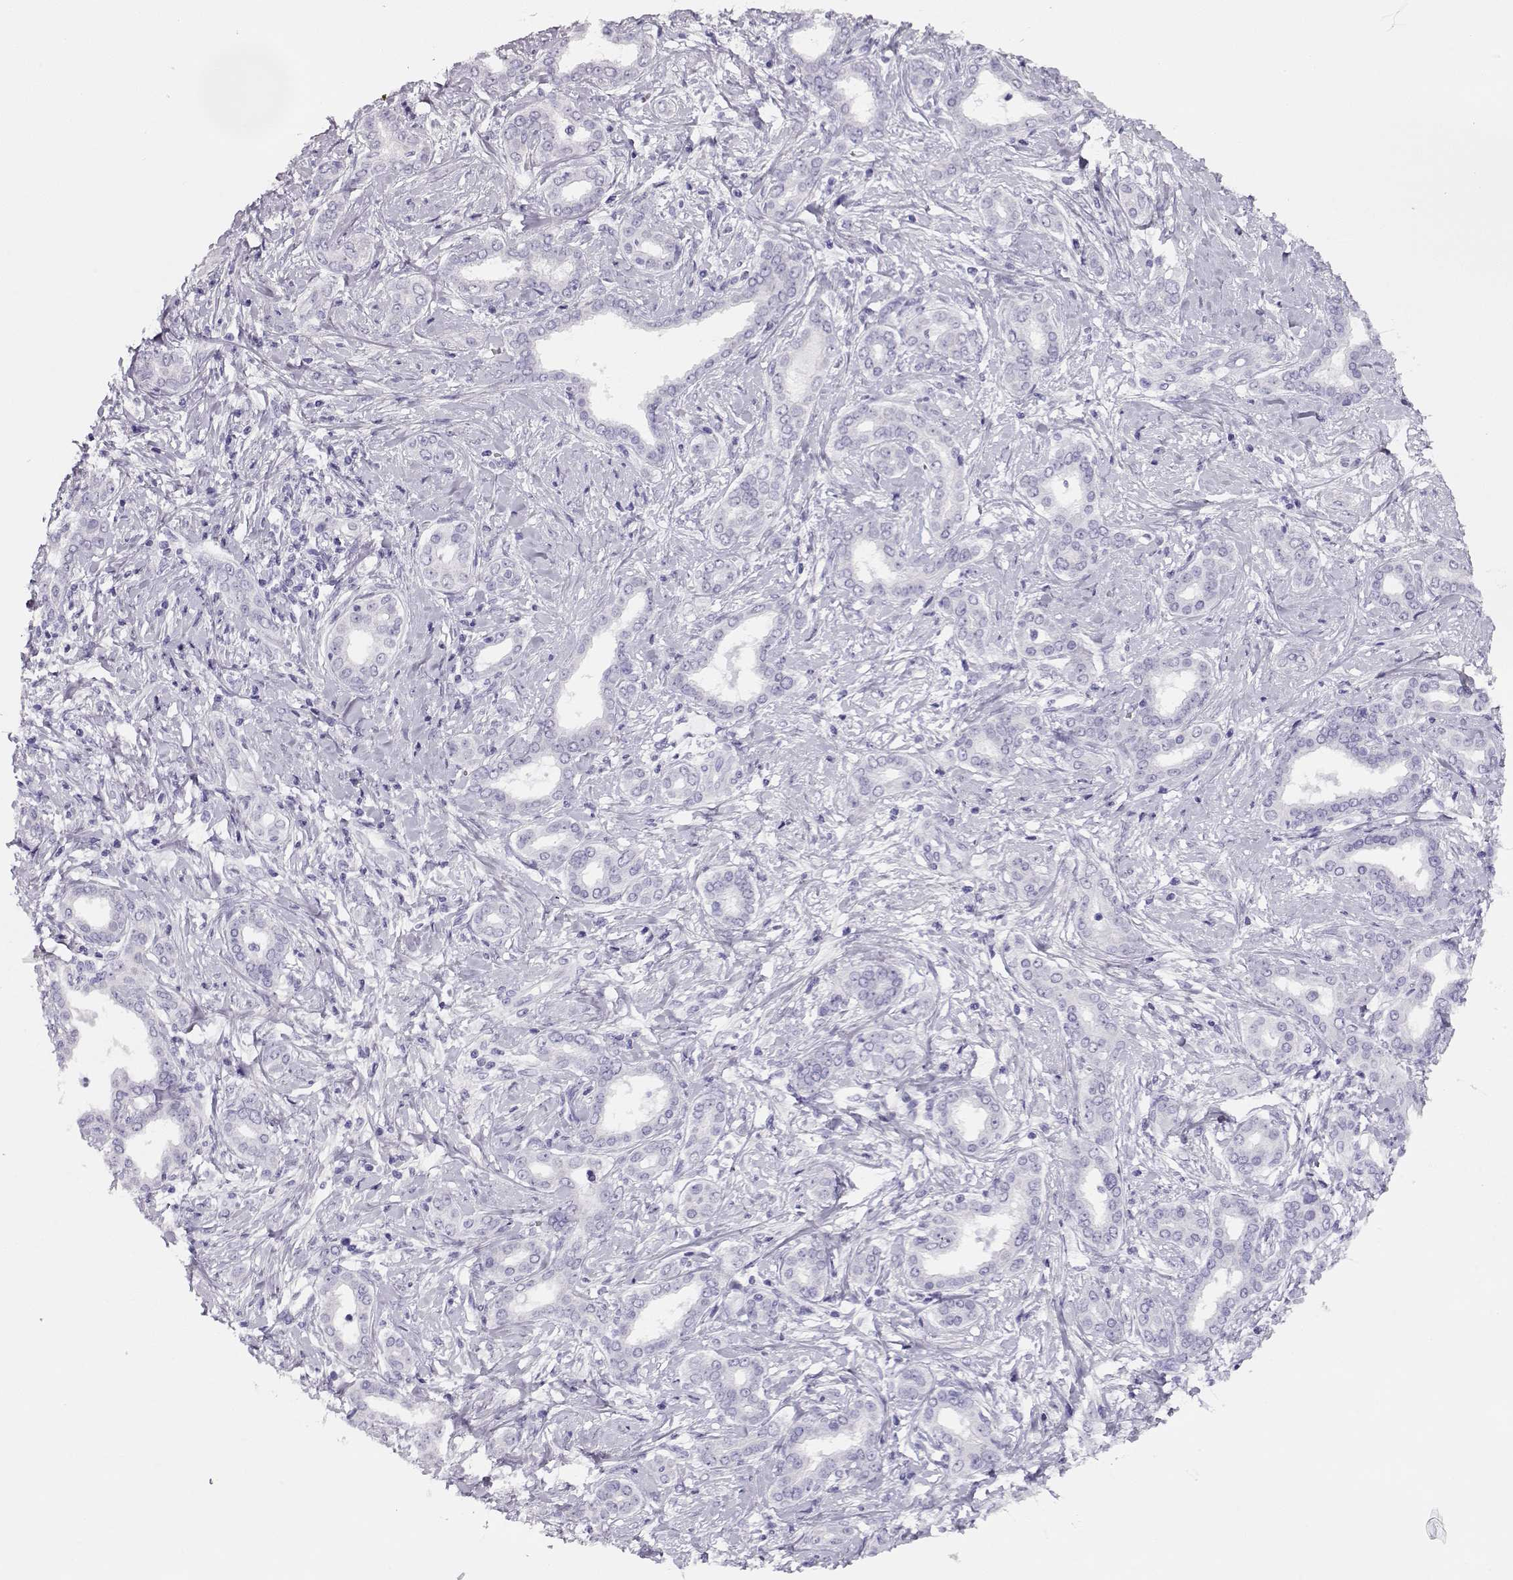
{"staining": {"intensity": "negative", "quantity": "none", "location": "none"}, "tissue": "liver cancer", "cell_type": "Tumor cells", "image_type": "cancer", "snomed": [{"axis": "morphology", "description": "Cholangiocarcinoma"}, {"axis": "topography", "description": "Liver"}], "caption": "Micrograph shows no protein staining in tumor cells of cholangiocarcinoma (liver) tissue. (DAB (3,3'-diaminobenzidine) immunohistochemistry (IHC) with hematoxylin counter stain).", "gene": "CRX", "patient": {"sex": "female", "age": 47}}